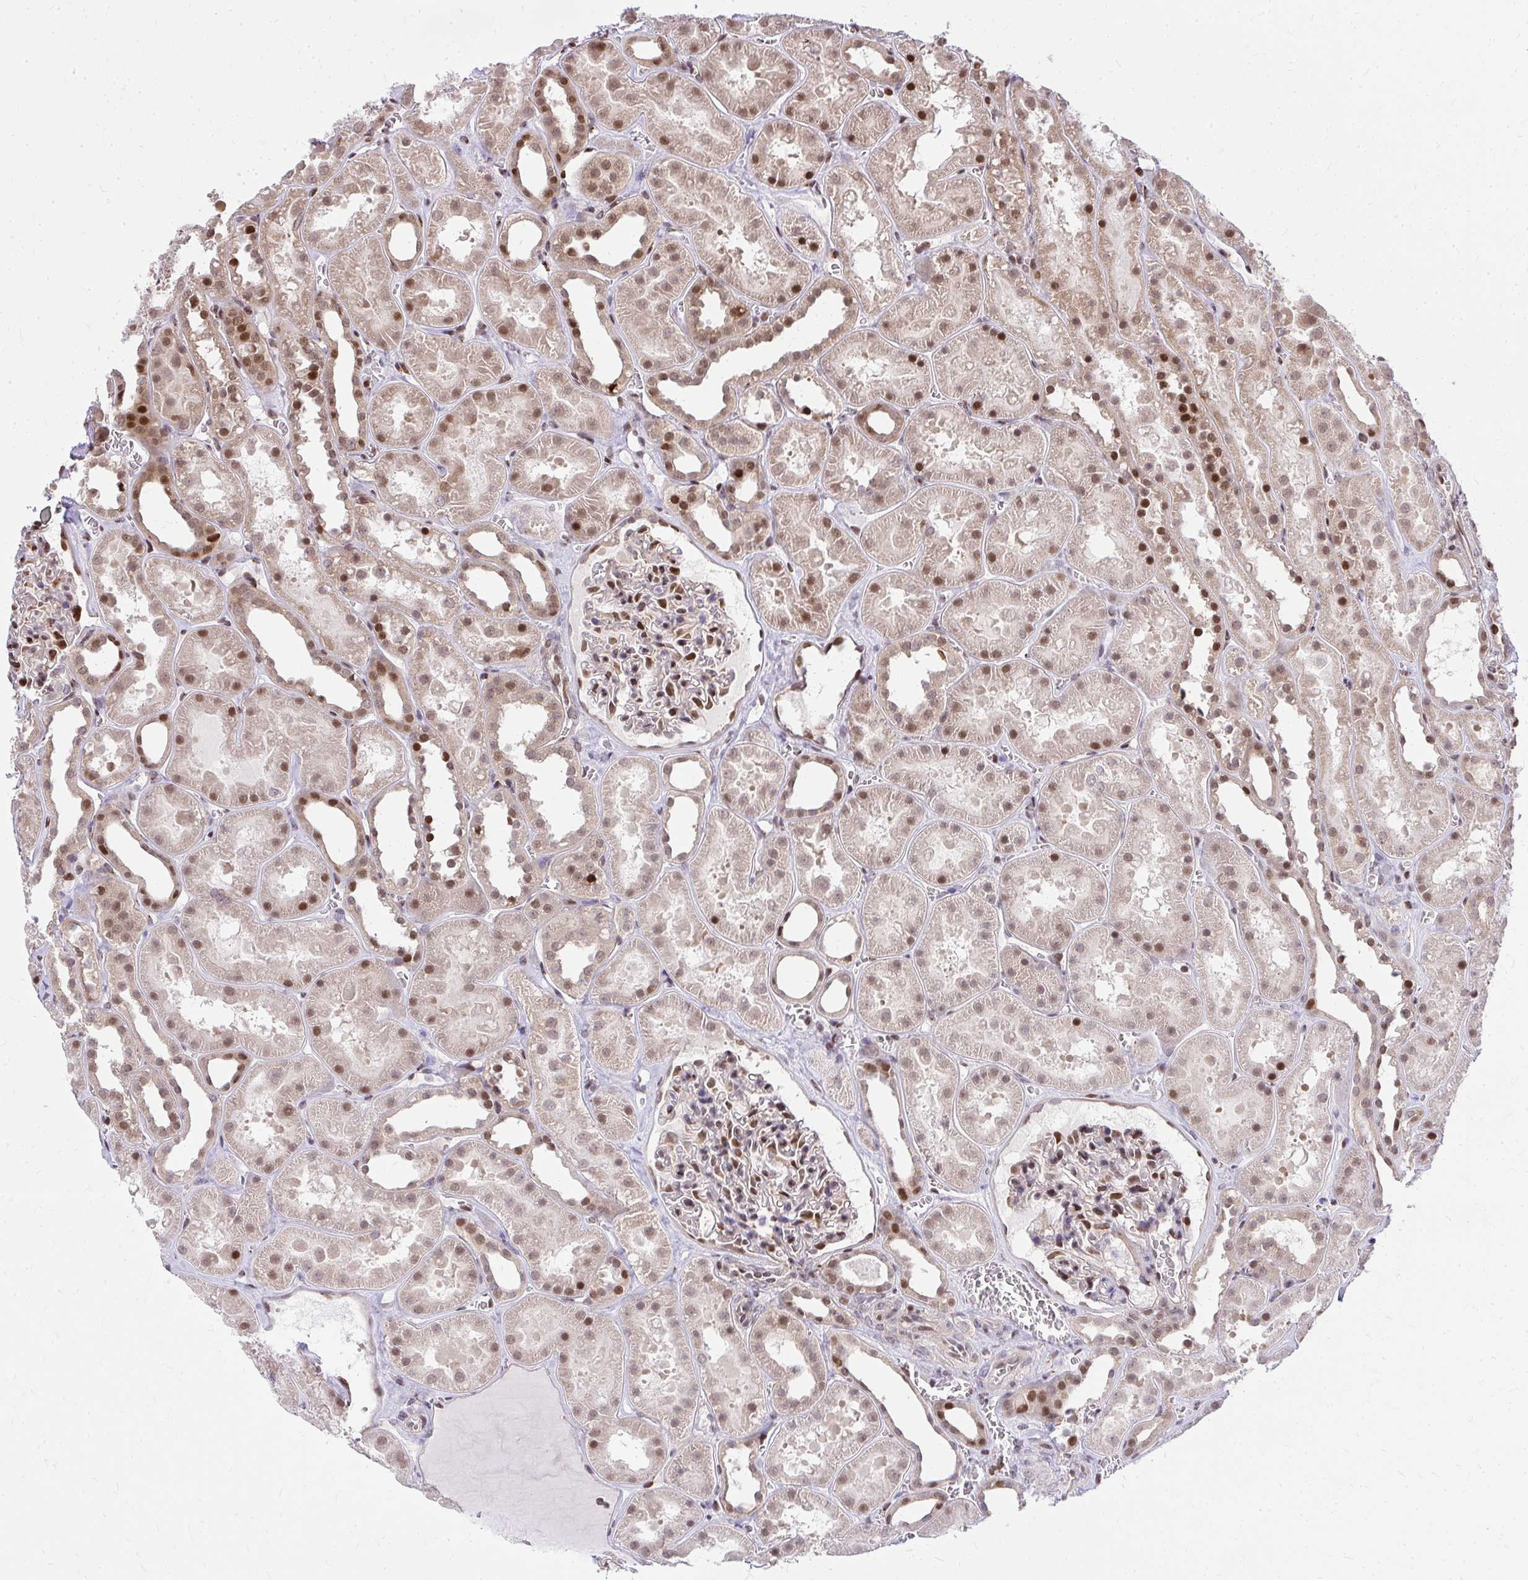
{"staining": {"intensity": "strong", "quantity": "25%-75%", "location": "nuclear"}, "tissue": "kidney", "cell_type": "Cells in glomeruli", "image_type": "normal", "snomed": [{"axis": "morphology", "description": "Normal tissue, NOS"}, {"axis": "topography", "description": "Kidney"}], "caption": "Normal kidney exhibits strong nuclear staining in about 25%-75% of cells in glomeruli, visualized by immunohistochemistry.", "gene": "PIGY", "patient": {"sex": "female", "age": 41}}